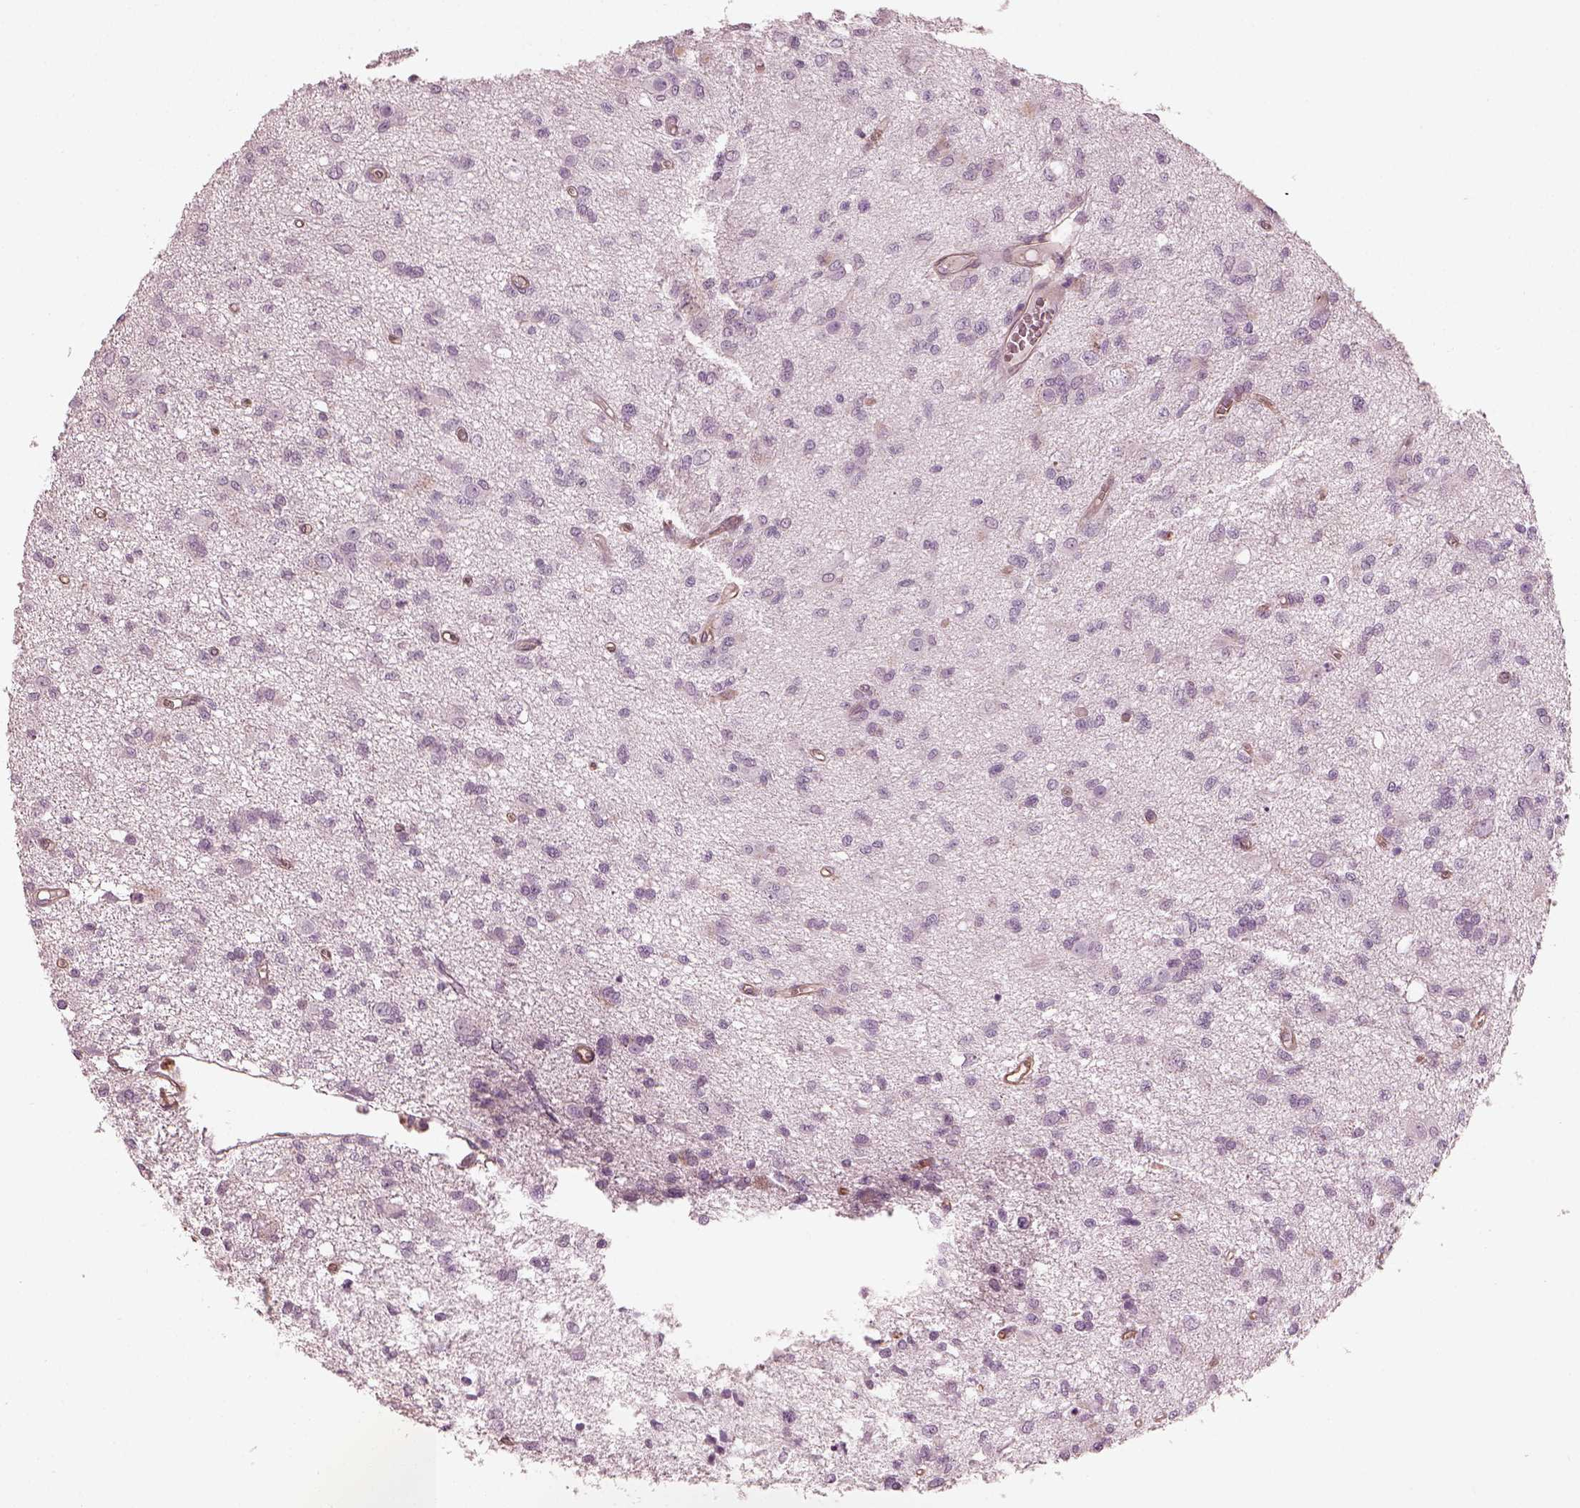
{"staining": {"intensity": "negative", "quantity": "none", "location": "none"}, "tissue": "glioma", "cell_type": "Tumor cells", "image_type": "cancer", "snomed": [{"axis": "morphology", "description": "Glioma, malignant, Low grade"}, {"axis": "topography", "description": "Brain"}], "caption": "Malignant low-grade glioma was stained to show a protein in brown. There is no significant staining in tumor cells. (Stains: DAB immunohistochemistry with hematoxylin counter stain, Microscopy: brightfield microscopy at high magnification).", "gene": "EIF4E1B", "patient": {"sex": "male", "age": 64}}